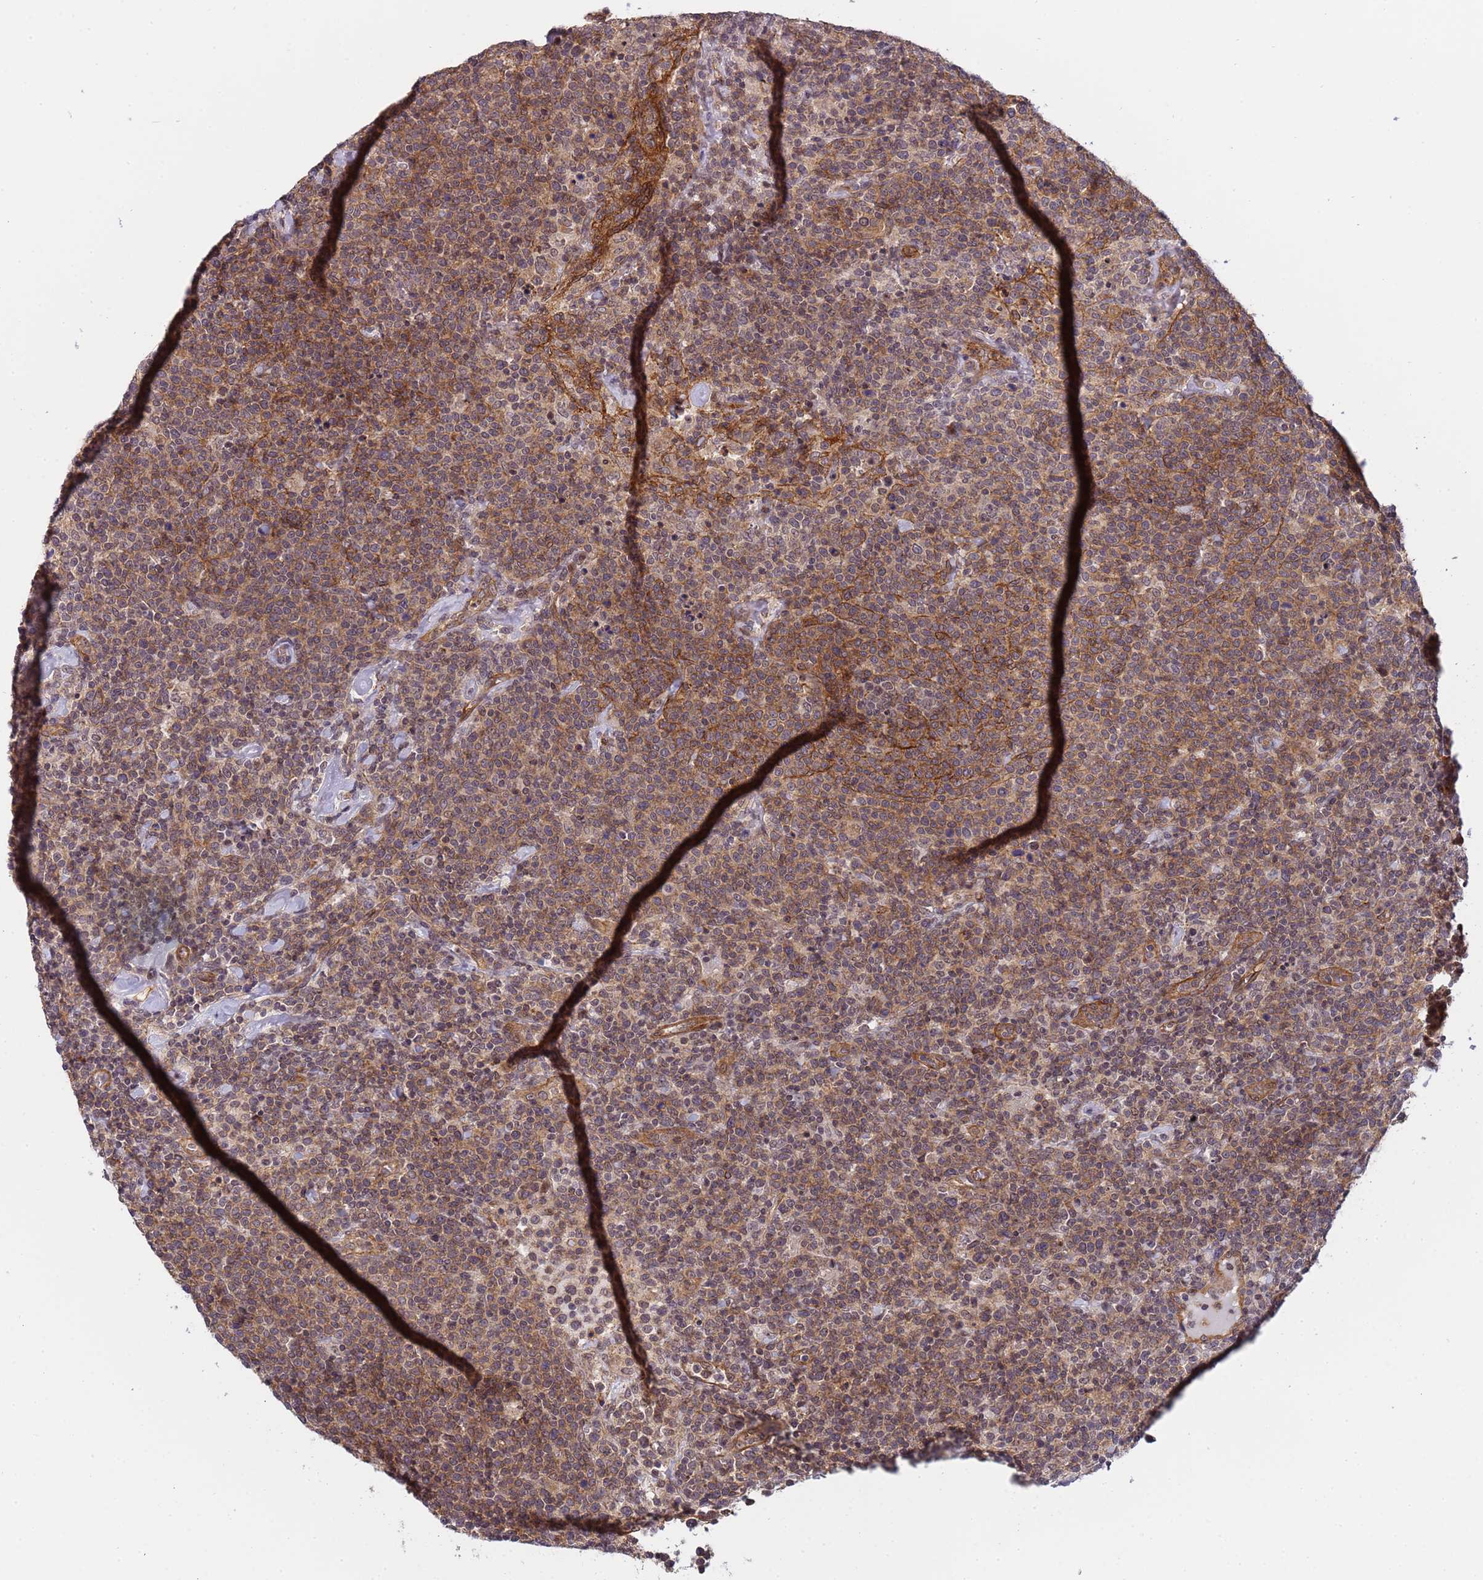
{"staining": {"intensity": "weak", "quantity": "<25%", "location": "cytoplasmic/membranous"}, "tissue": "lymphoma", "cell_type": "Tumor cells", "image_type": "cancer", "snomed": [{"axis": "morphology", "description": "Malignant lymphoma, non-Hodgkin's type, High grade"}, {"axis": "topography", "description": "Lymph node"}], "caption": "Immunohistochemistry histopathology image of neoplastic tissue: lymphoma stained with DAB (3,3'-diaminobenzidine) demonstrates no significant protein expression in tumor cells. (DAB IHC with hematoxylin counter stain).", "gene": "EMC2", "patient": {"sex": "male", "age": 61}}